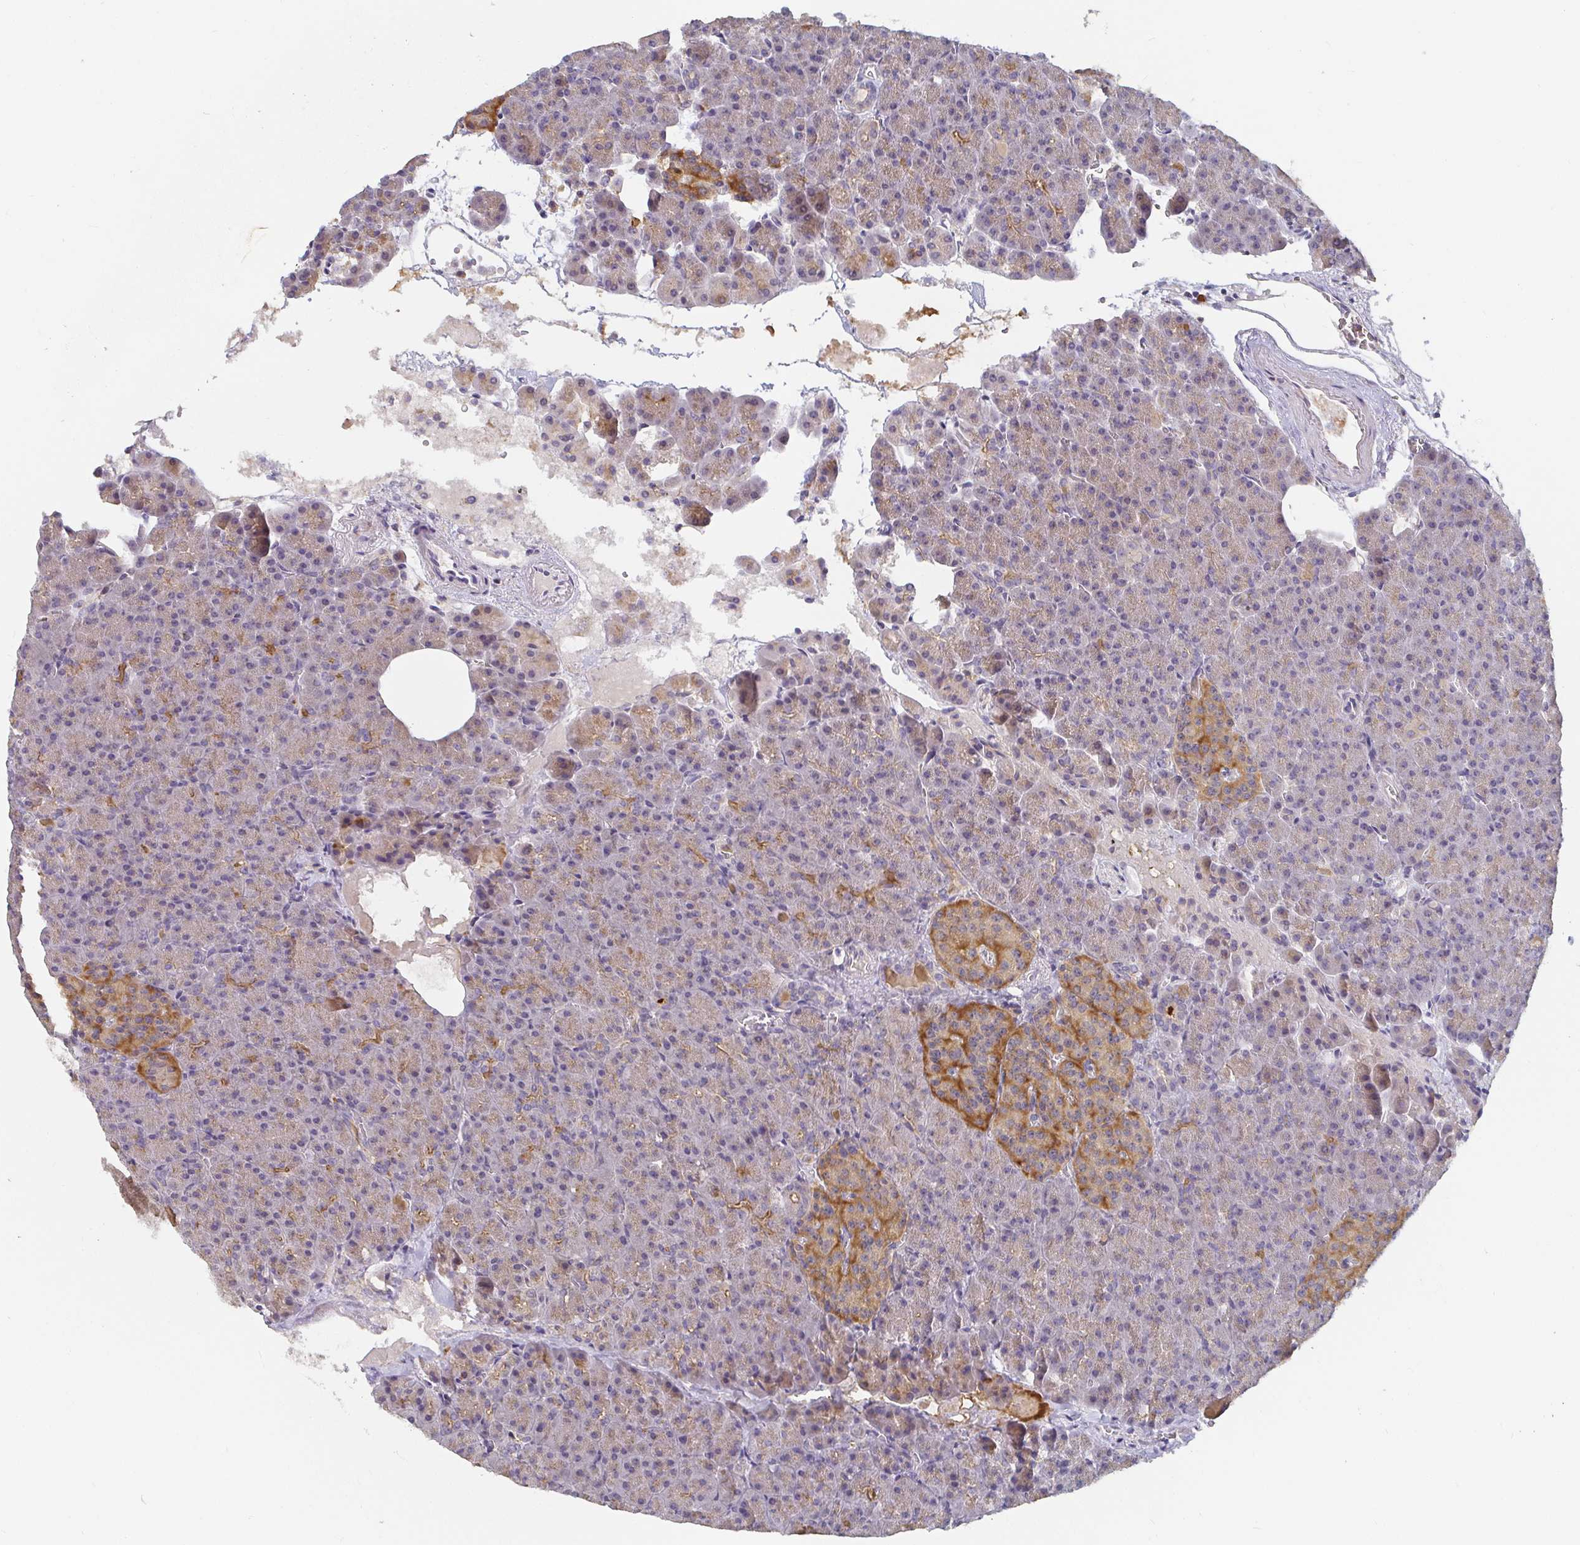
{"staining": {"intensity": "moderate", "quantity": "<25%", "location": "cytoplasmic/membranous"}, "tissue": "pancreas", "cell_type": "Exocrine glandular cells", "image_type": "normal", "snomed": [{"axis": "morphology", "description": "Normal tissue, NOS"}, {"axis": "topography", "description": "Pancreas"}], "caption": "Pancreas stained with DAB (3,3'-diaminobenzidine) IHC exhibits low levels of moderate cytoplasmic/membranous staining in about <25% of exocrine glandular cells. Nuclei are stained in blue.", "gene": "CDH18", "patient": {"sex": "female", "age": 74}}